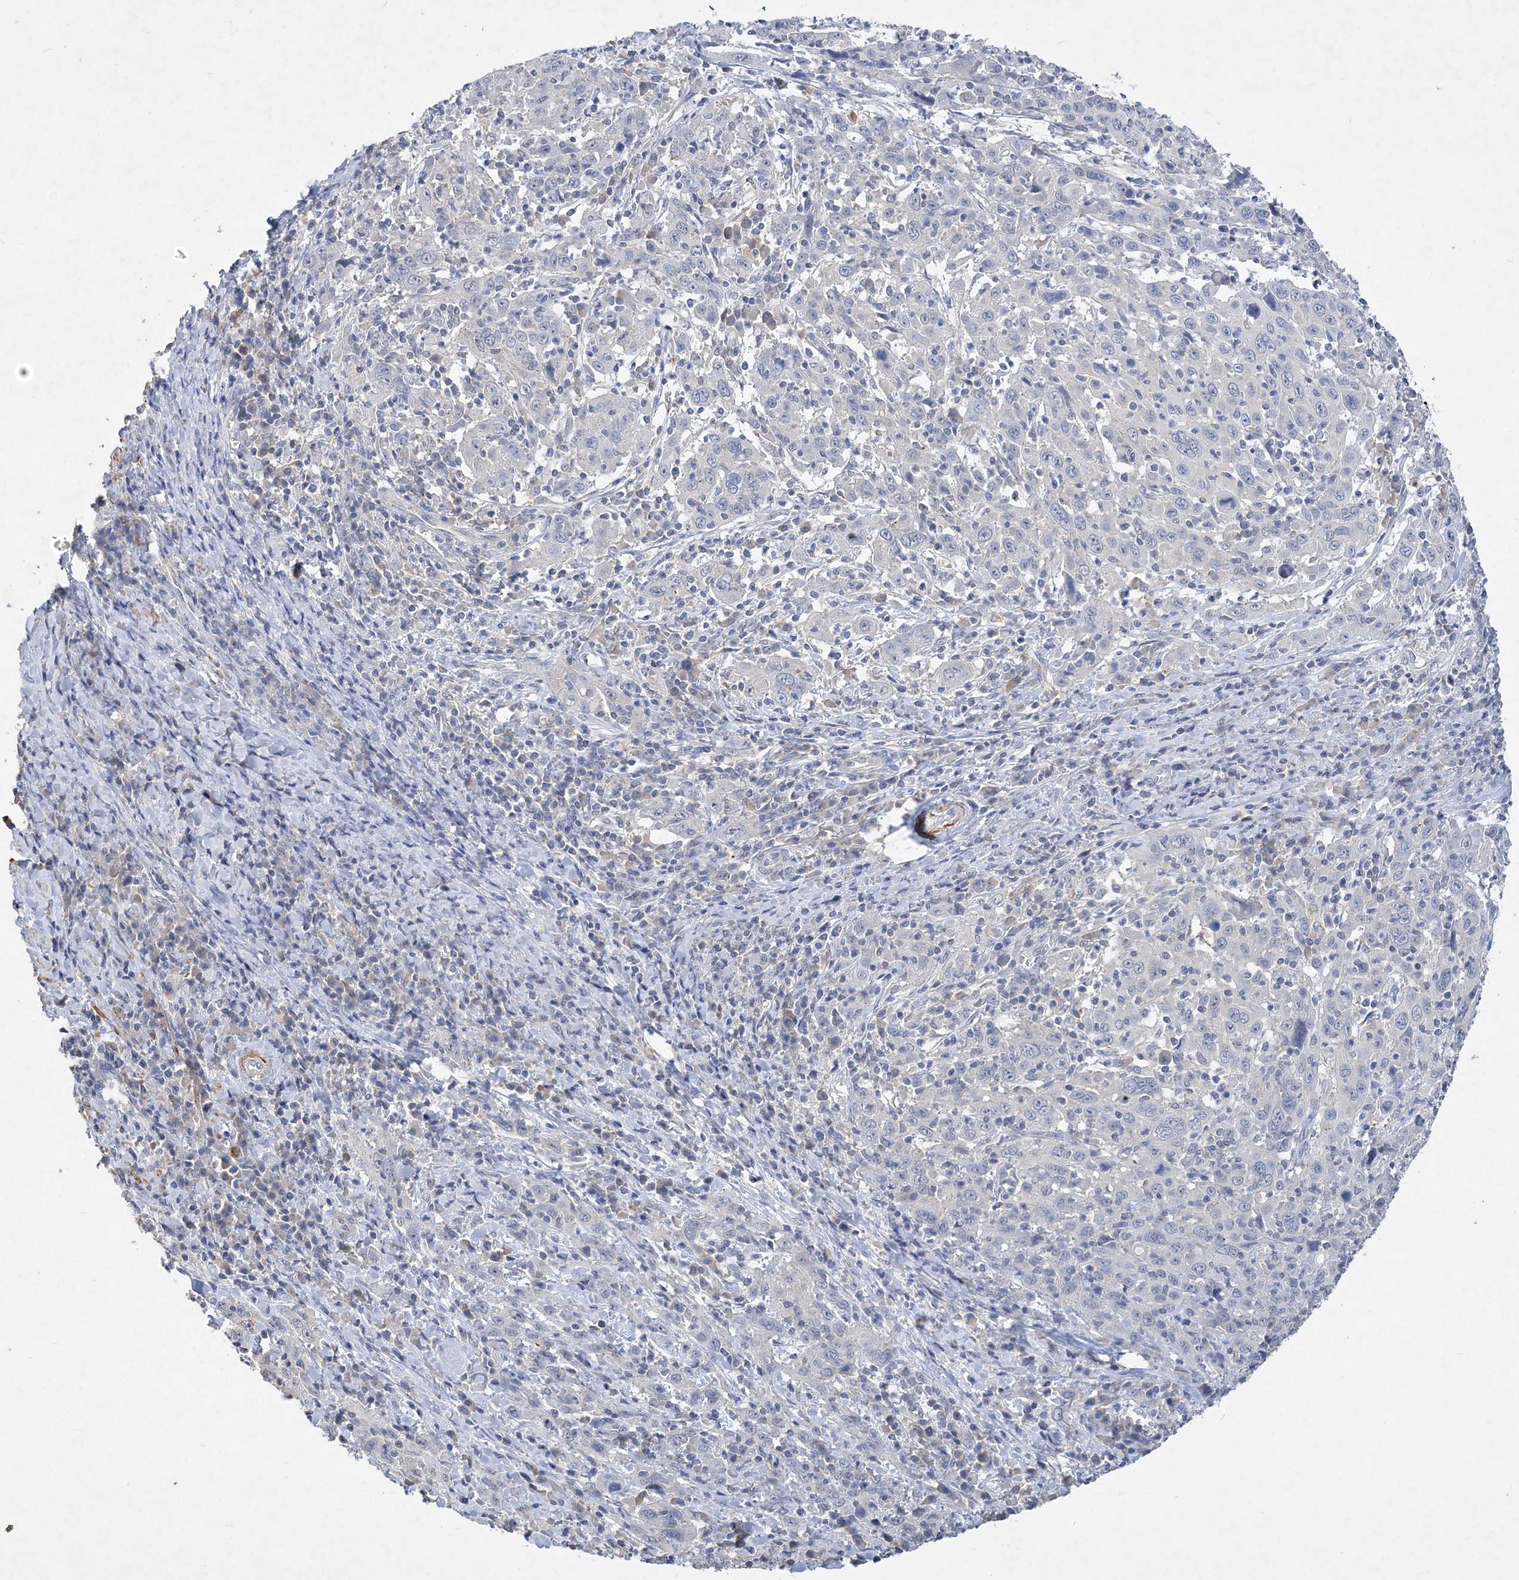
{"staining": {"intensity": "negative", "quantity": "none", "location": "none"}, "tissue": "cervical cancer", "cell_type": "Tumor cells", "image_type": "cancer", "snomed": [{"axis": "morphology", "description": "Squamous cell carcinoma, NOS"}, {"axis": "topography", "description": "Cervix"}], "caption": "IHC of cervical squamous cell carcinoma shows no expression in tumor cells.", "gene": "C11orf58", "patient": {"sex": "female", "age": 46}}